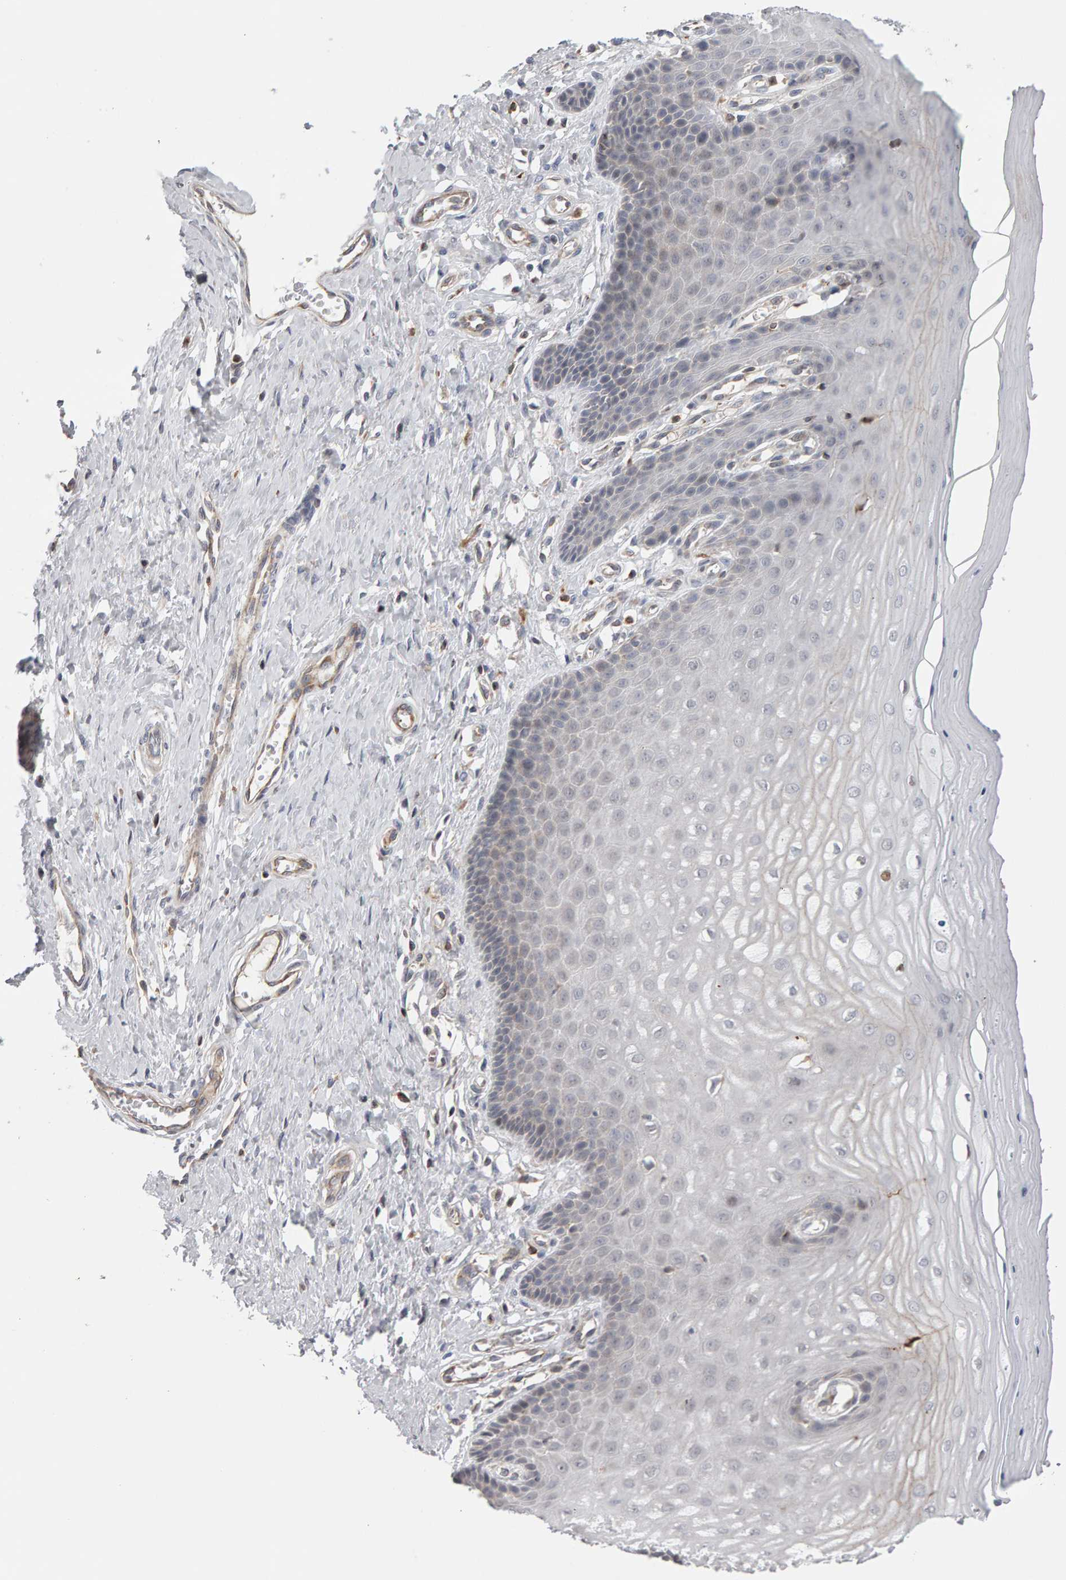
{"staining": {"intensity": "weak", "quantity": "<25%", "location": "cytoplasmic/membranous"}, "tissue": "cervix", "cell_type": "Glandular cells", "image_type": "normal", "snomed": [{"axis": "morphology", "description": "Normal tissue, NOS"}, {"axis": "topography", "description": "Cervix"}], "caption": "Immunohistochemistry of benign cervix reveals no positivity in glandular cells.", "gene": "MSRA", "patient": {"sex": "female", "age": 55}}